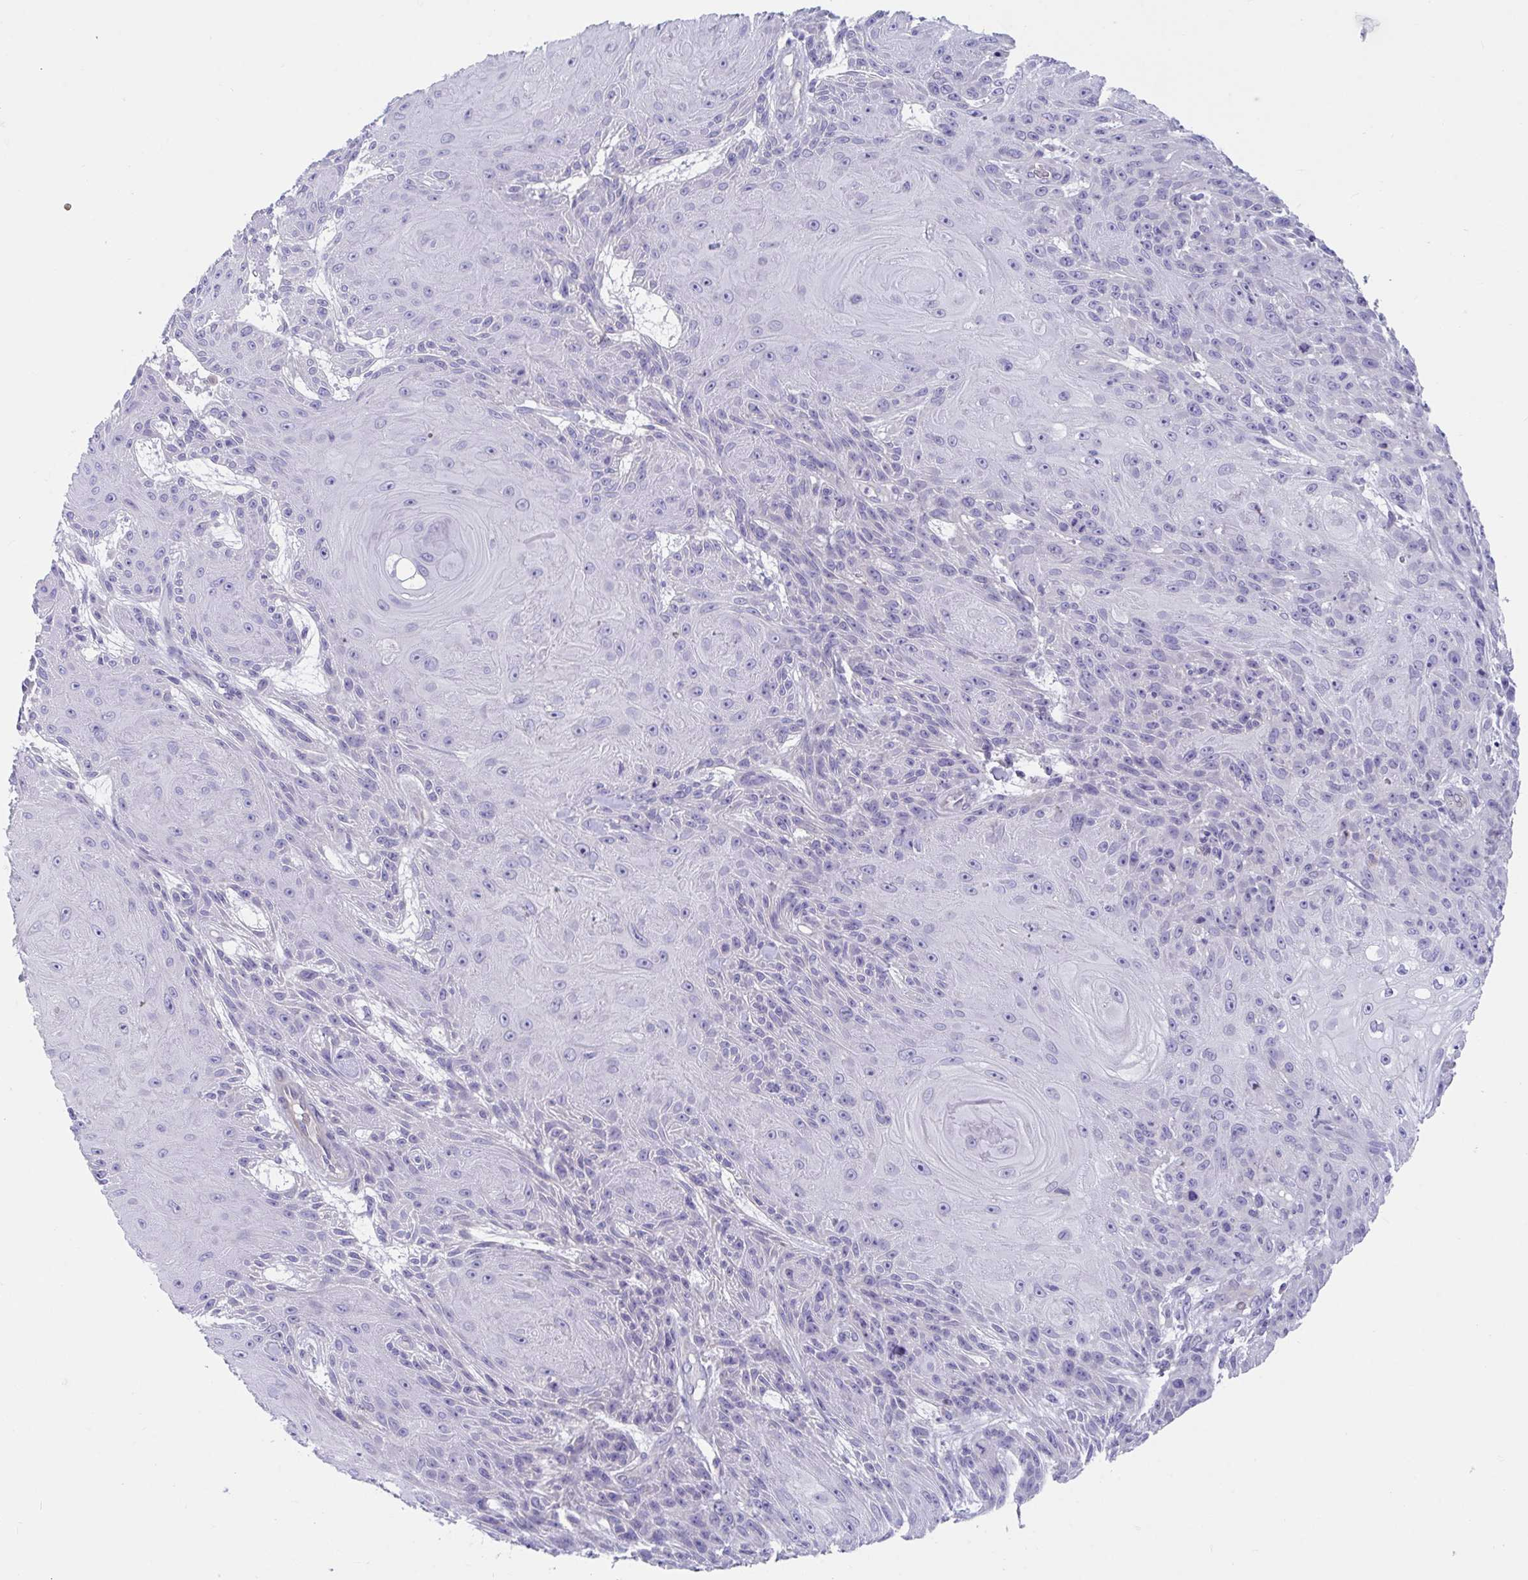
{"staining": {"intensity": "negative", "quantity": "none", "location": "none"}, "tissue": "skin cancer", "cell_type": "Tumor cells", "image_type": "cancer", "snomed": [{"axis": "morphology", "description": "Squamous cell carcinoma, NOS"}, {"axis": "topography", "description": "Skin"}], "caption": "Protein analysis of skin cancer displays no significant positivity in tumor cells.", "gene": "TTC30B", "patient": {"sex": "male", "age": 88}}